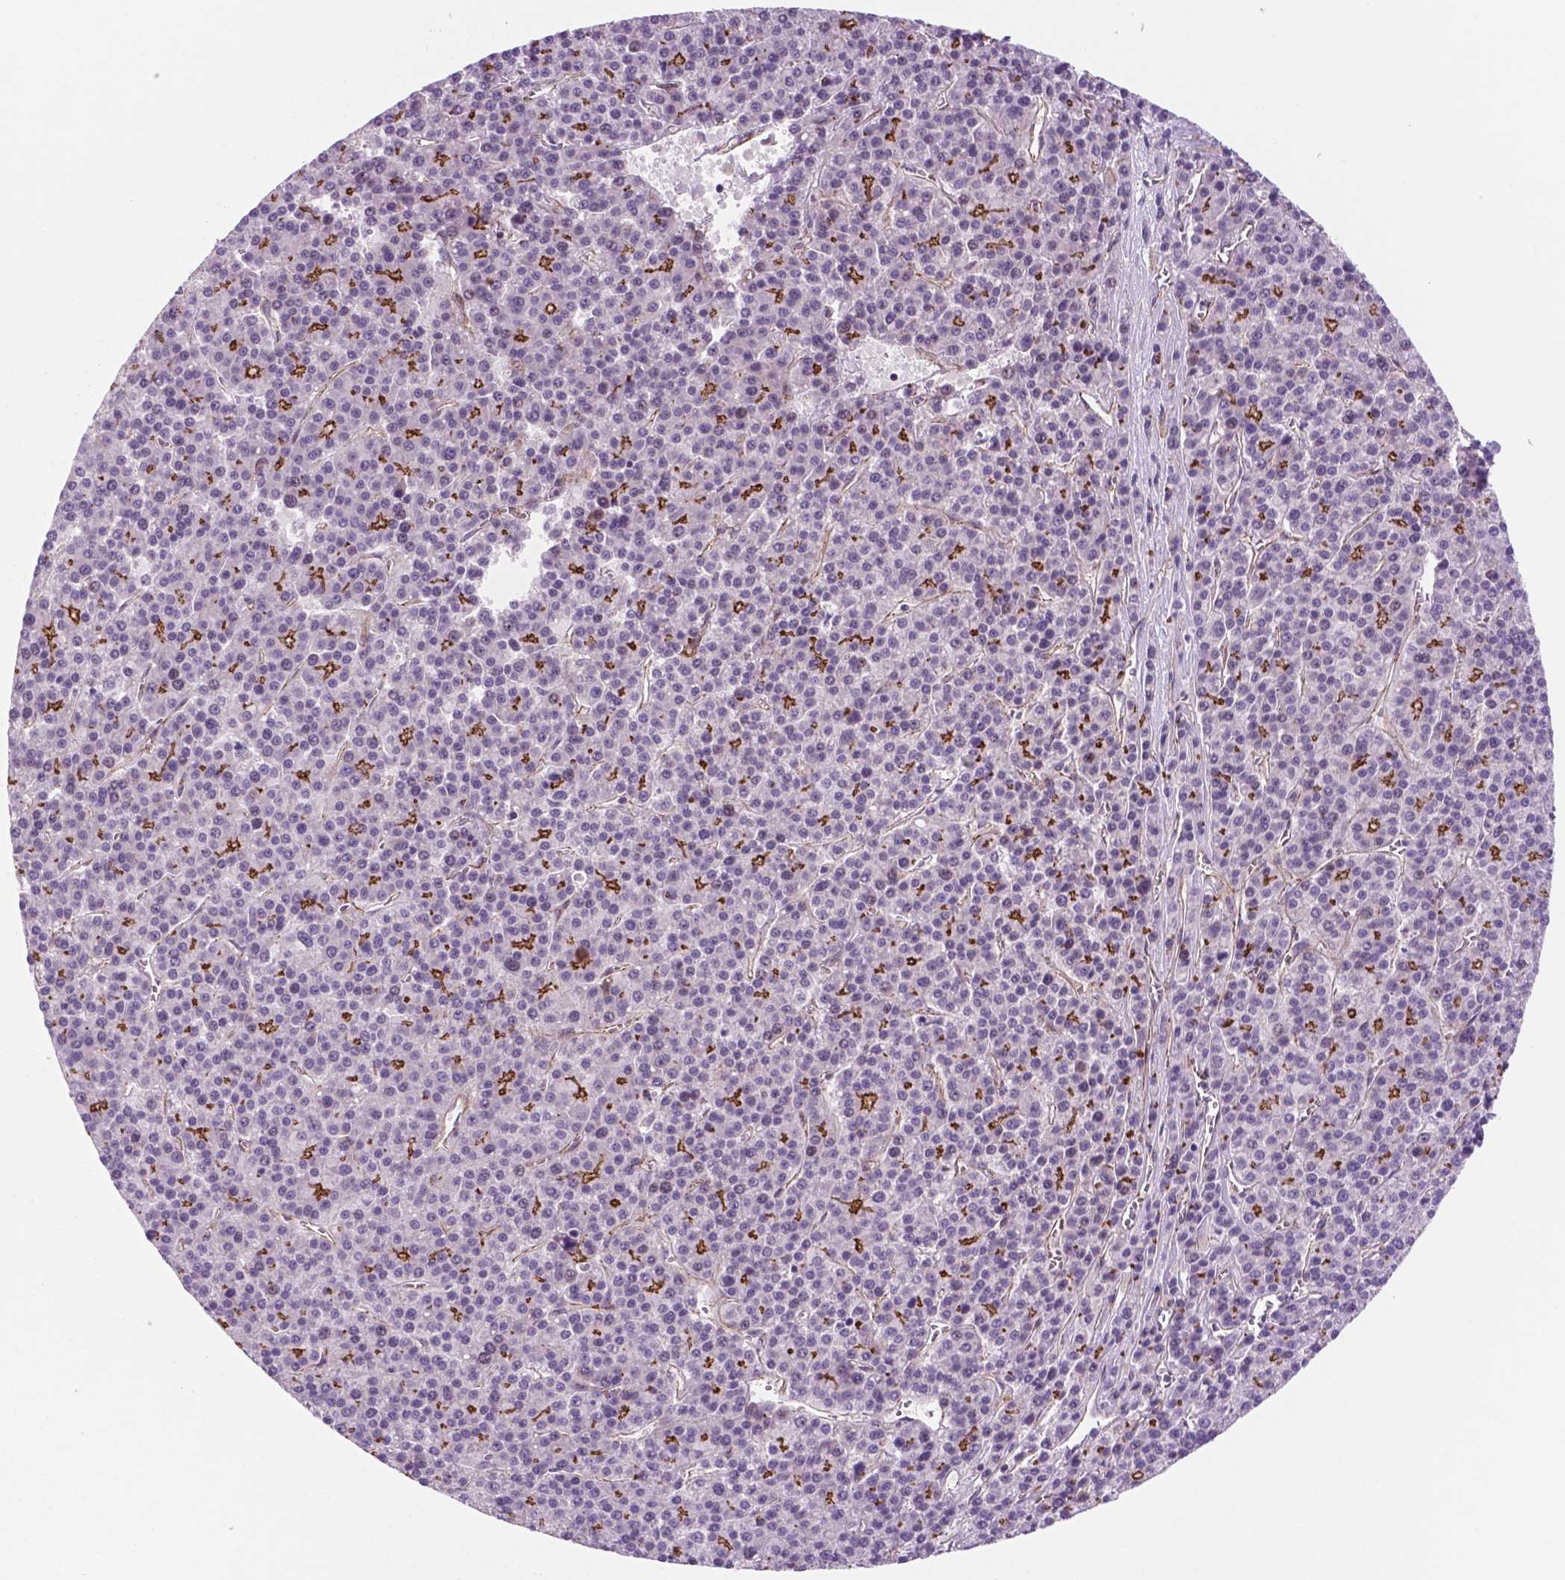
{"staining": {"intensity": "strong", "quantity": "<25%", "location": "cytoplasmic/membranous"}, "tissue": "liver cancer", "cell_type": "Tumor cells", "image_type": "cancer", "snomed": [{"axis": "morphology", "description": "Carcinoma, Hepatocellular, NOS"}, {"axis": "topography", "description": "Liver"}], "caption": "Tumor cells display medium levels of strong cytoplasmic/membranous expression in about <25% of cells in liver cancer (hepatocellular carcinoma). (DAB IHC with brightfield microscopy, high magnification).", "gene": "RND3", "patient": {"sex": "female", "age": 58}}